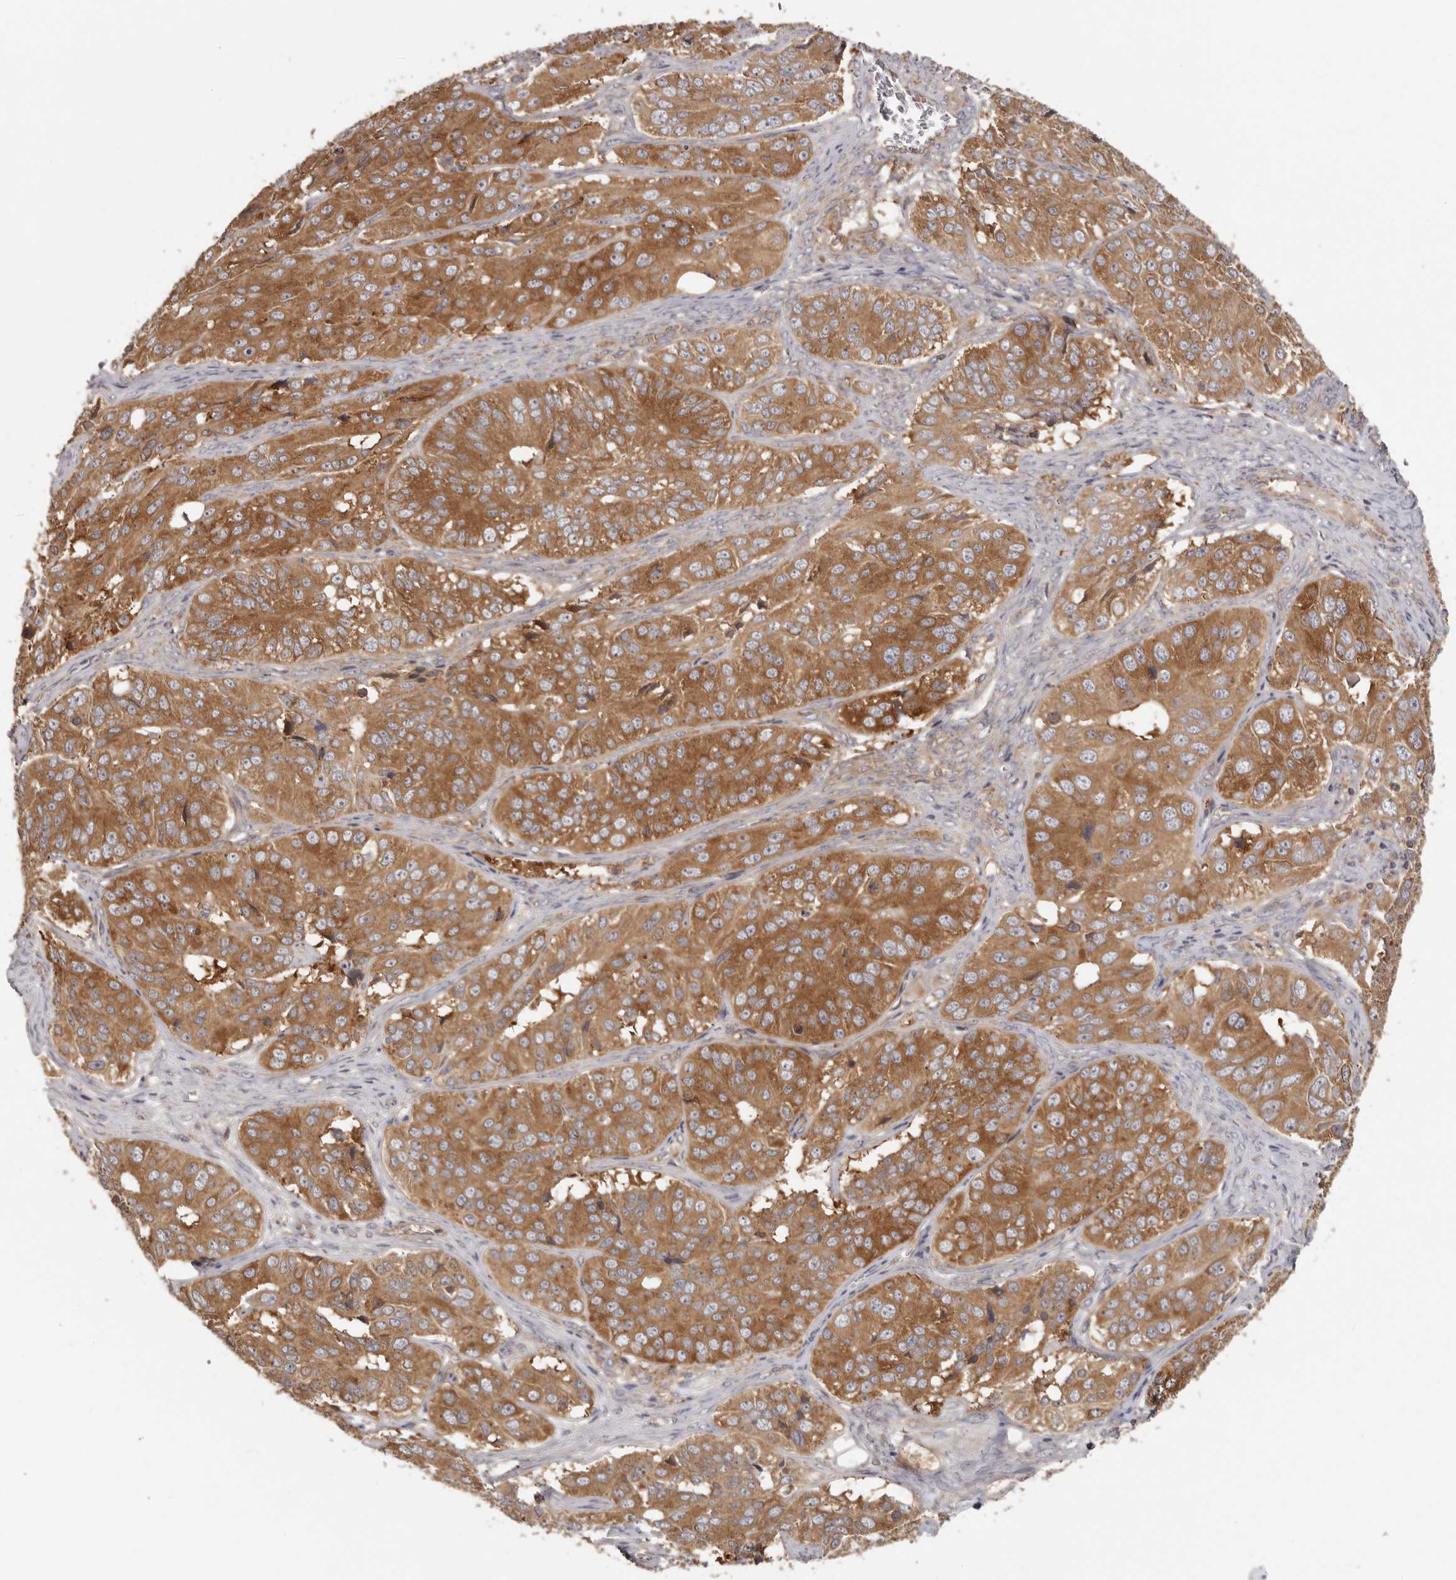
{"staining": {"intensity": "strong", "quantity": ">75%", "location": "cytoplasmic/membranous"}, "tissue": "ovarian cancer", "cell_type": "Tumor cells", "image_type": "cancer", "snomed": [{"axis": "morphology", "description": "Carcinoma, endometroid"}, {"axis": "topography", "description": "Ovary"}], "caption": "Ovarian cancer stained with immunohistochemistry (IHC) demonstrates strong cytoplasmic/membranous positivity in about >75% of tumor cells.", "gene": "EEF1E1", "patient": {"sex": "female", "age": 51}}